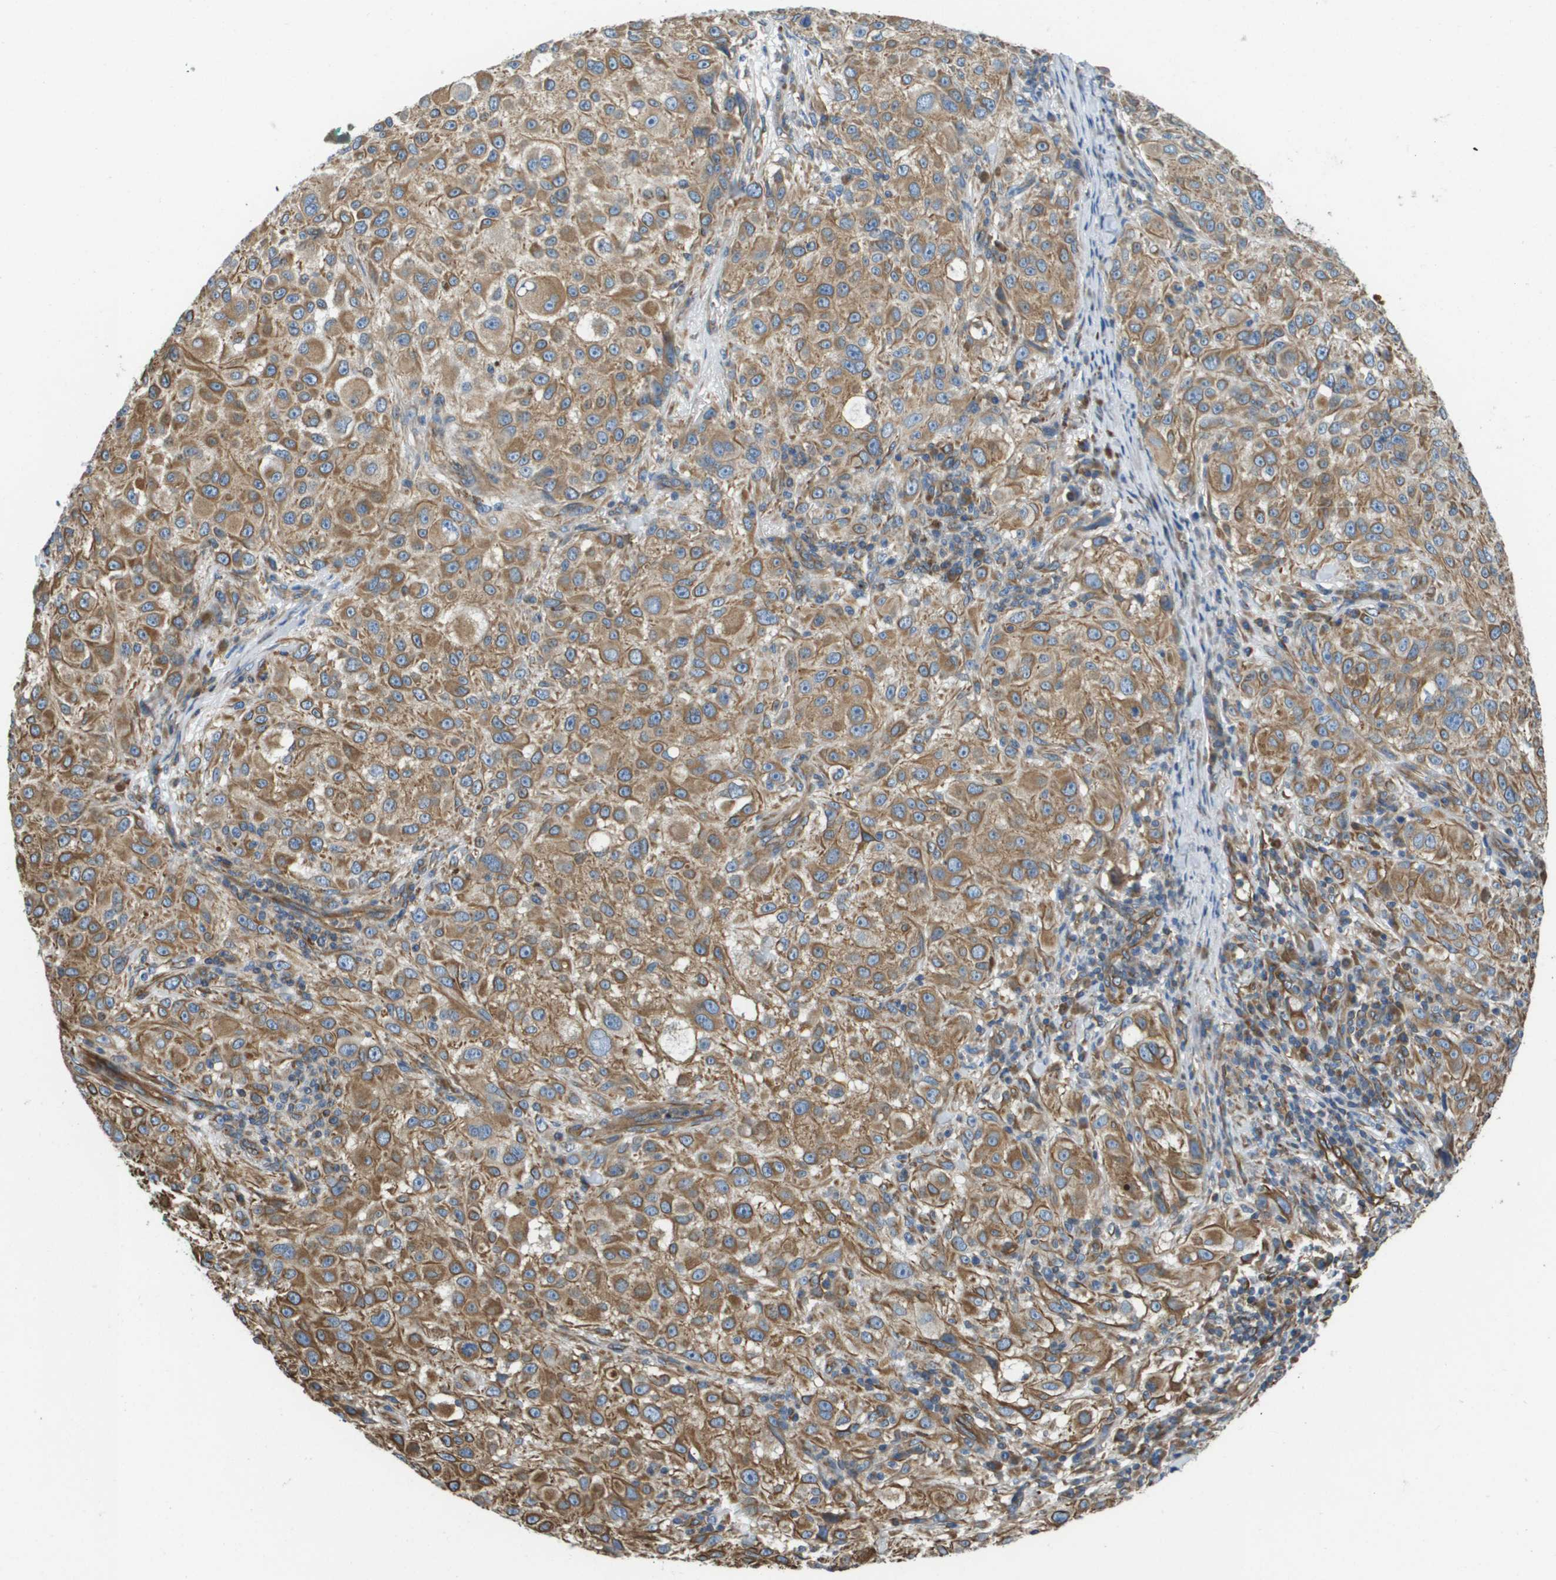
{"staining": {"intensity": "moderate", "quantity": ">75%", "location": "cytoplasmic/membranous"}, "tissue": "melanoma", "cell_type": "Tumor cells", "image_type": "cancer", "snomed": [{"axis": "morphology", "description": "Necrosis, NOS"}, {"axis": "morphology", "description": "Malignant melanoma, NOS"}, {"axis": "topography", "description": "Skin"}], "caption": "Immunohistochemistry (IHC) (DAB) staining of melanoma demonstrates moderate cytoplasmic/membranous protein staining in about >75% of tumor cells.", "gene": "HSD17B12", "patient": {"sex": "female", "age": 87}}